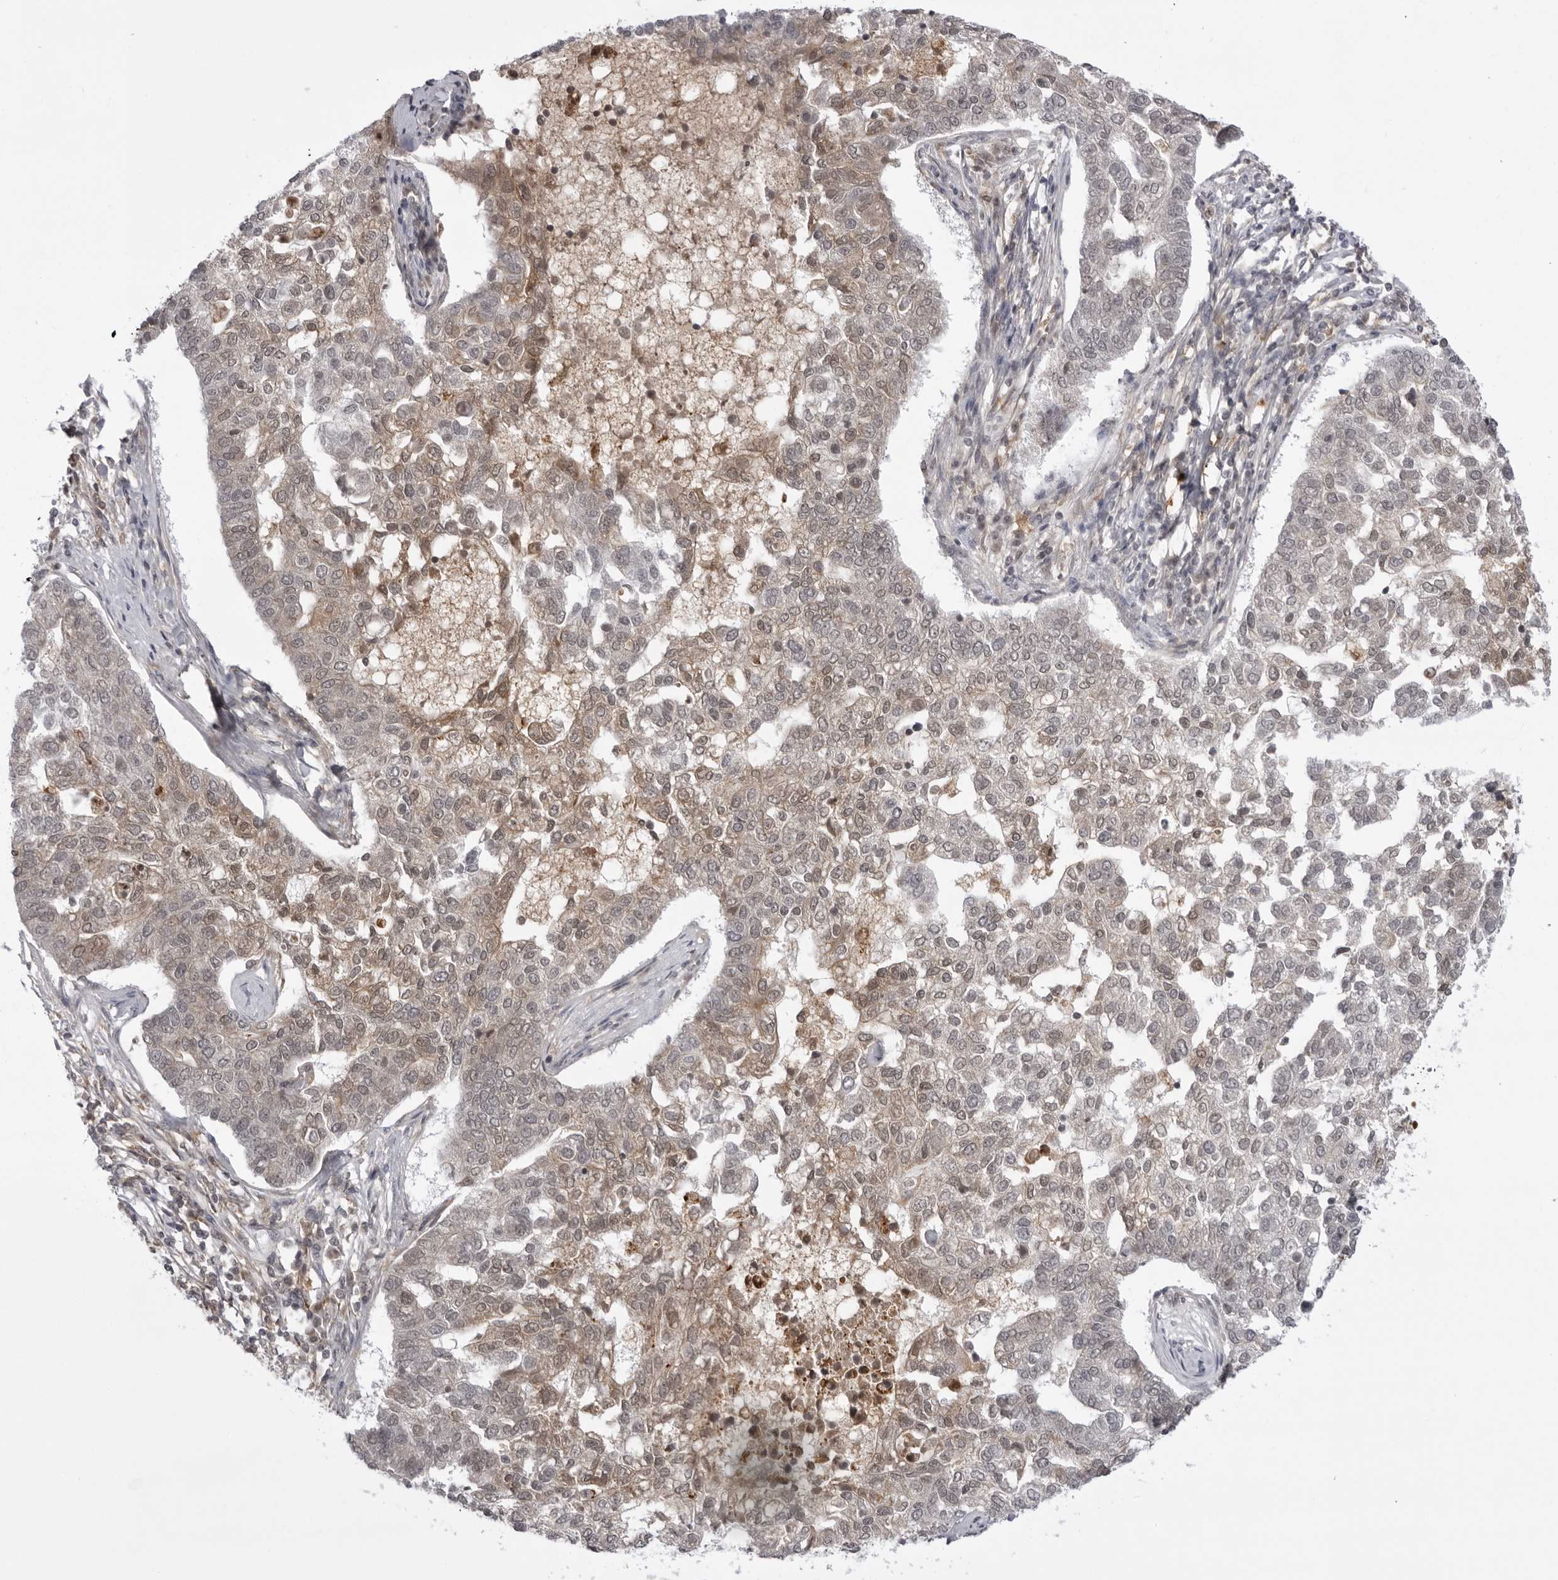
{"staining": {"intensity": "weak", "quantity": "25%-75%", "location": "cytoplasmic/membranous"}, "tissue": "pancreatic cancer", "cell_type": "Tumor cells", "image_type": "cancer", "snomed": [{"axis": "morphology", "description": "Adenocarcinoma, NOS"}, {"axis": "topography", "description": "Pancreas"}], "caption": "Tumor cells exhibit low levels of weak cytoplasmic/membranous expression in approximately 25%-75% of cells in pancreatic cancer (adenocarcinoma). Immunohistochemistry (ihc) stains the protein in brown and the nuclei are stained blue.", "gene": "USP43", "patient": {"sex": "female", "age": 61}}